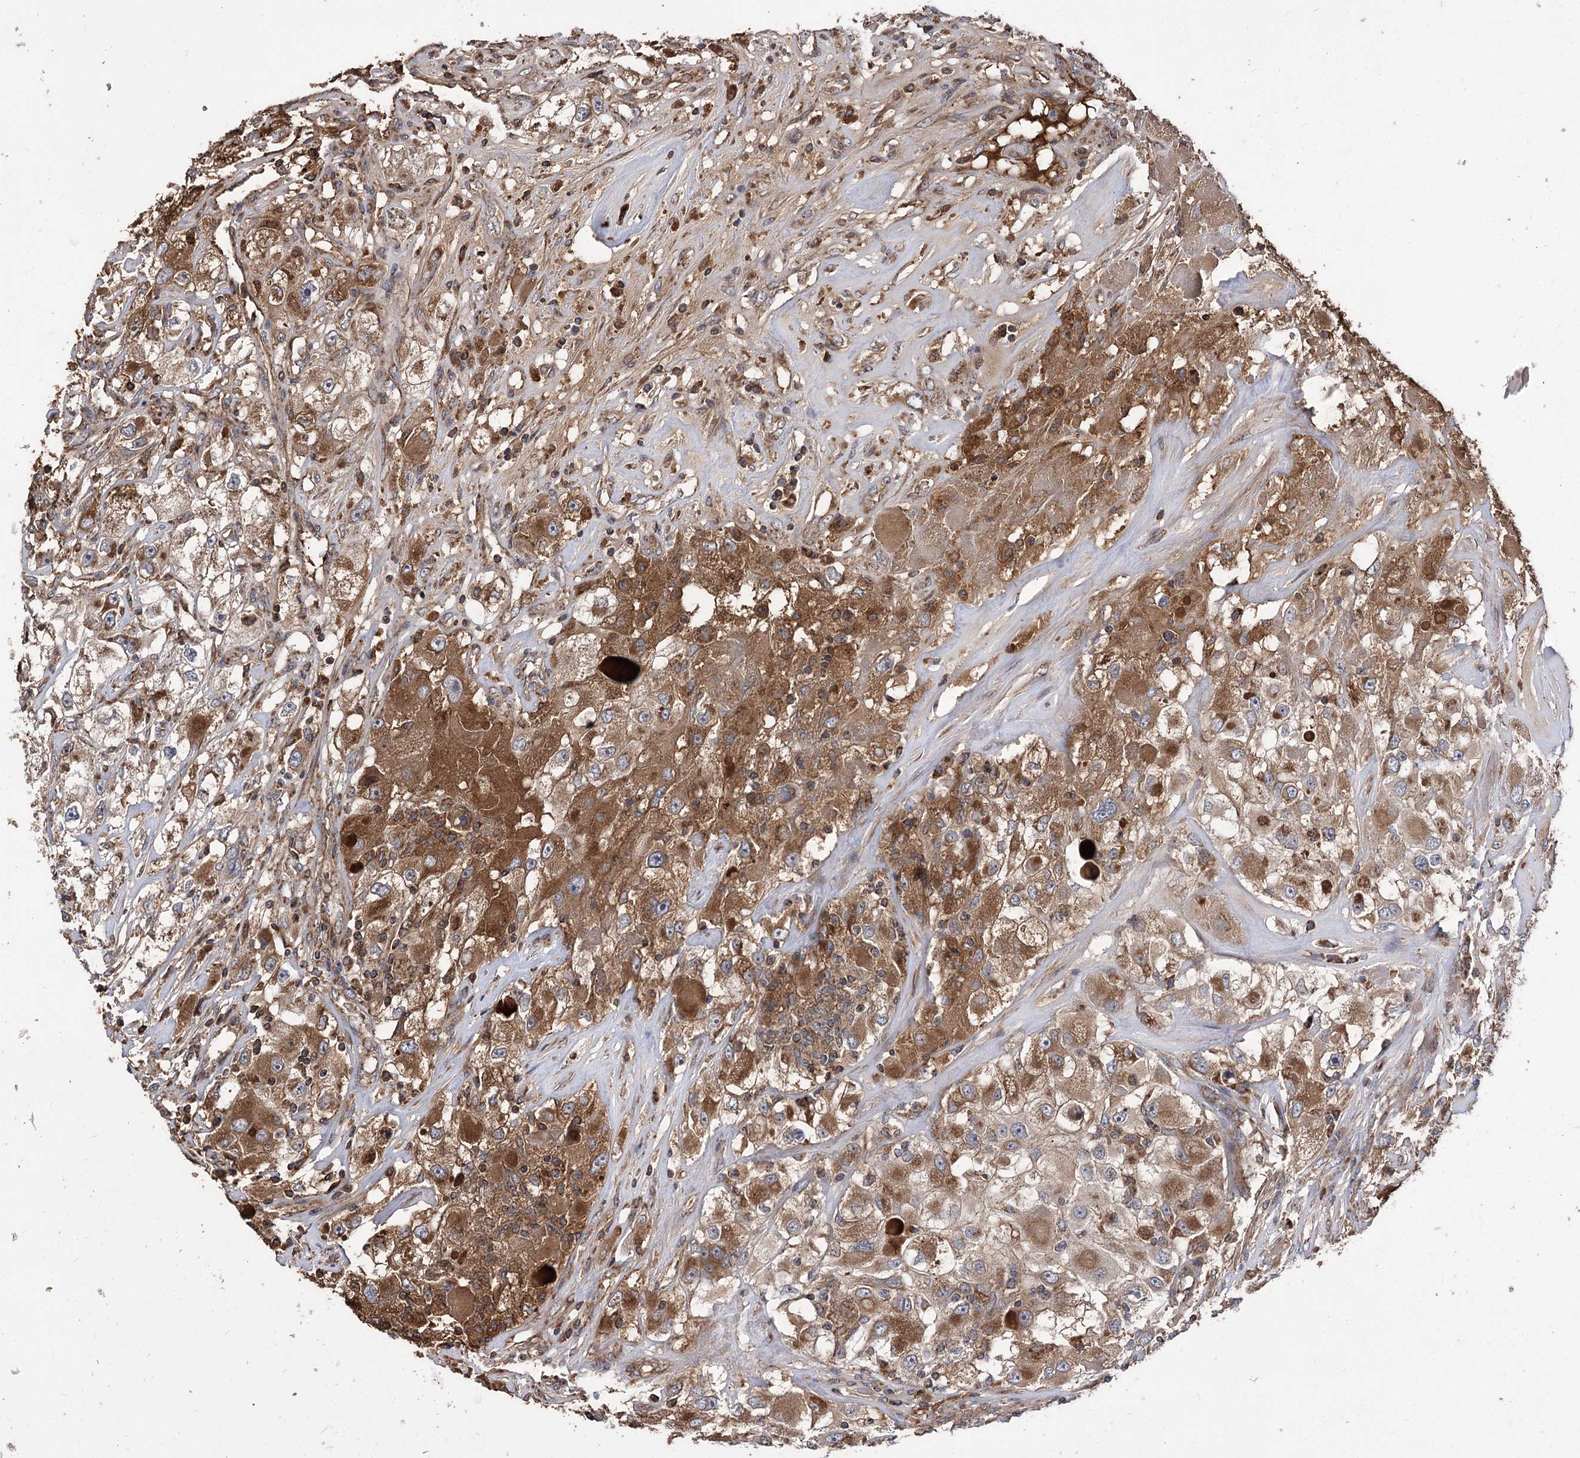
{"staining": {"intensity": "strong", "quantity": ">75%", "location": "cytoplasmic/membranous"}, "tissue": "renal cancer", "cell_type": "Tumor cells", "image_type": "cancer", "snomed": [{"axis": "morphology", "description": "Adenocarcinoma, NOS"}, {"axis": "topography", "description": "Kidney"}], "caption": "Immunohistochemical staining of human renal cancer demonstrates high levels of strong cytoplasmic/membranous positivity in approximately >75% of tumor cells.", "gene": "RASSF3", "patient": {"sex": "female", "age": 52}}